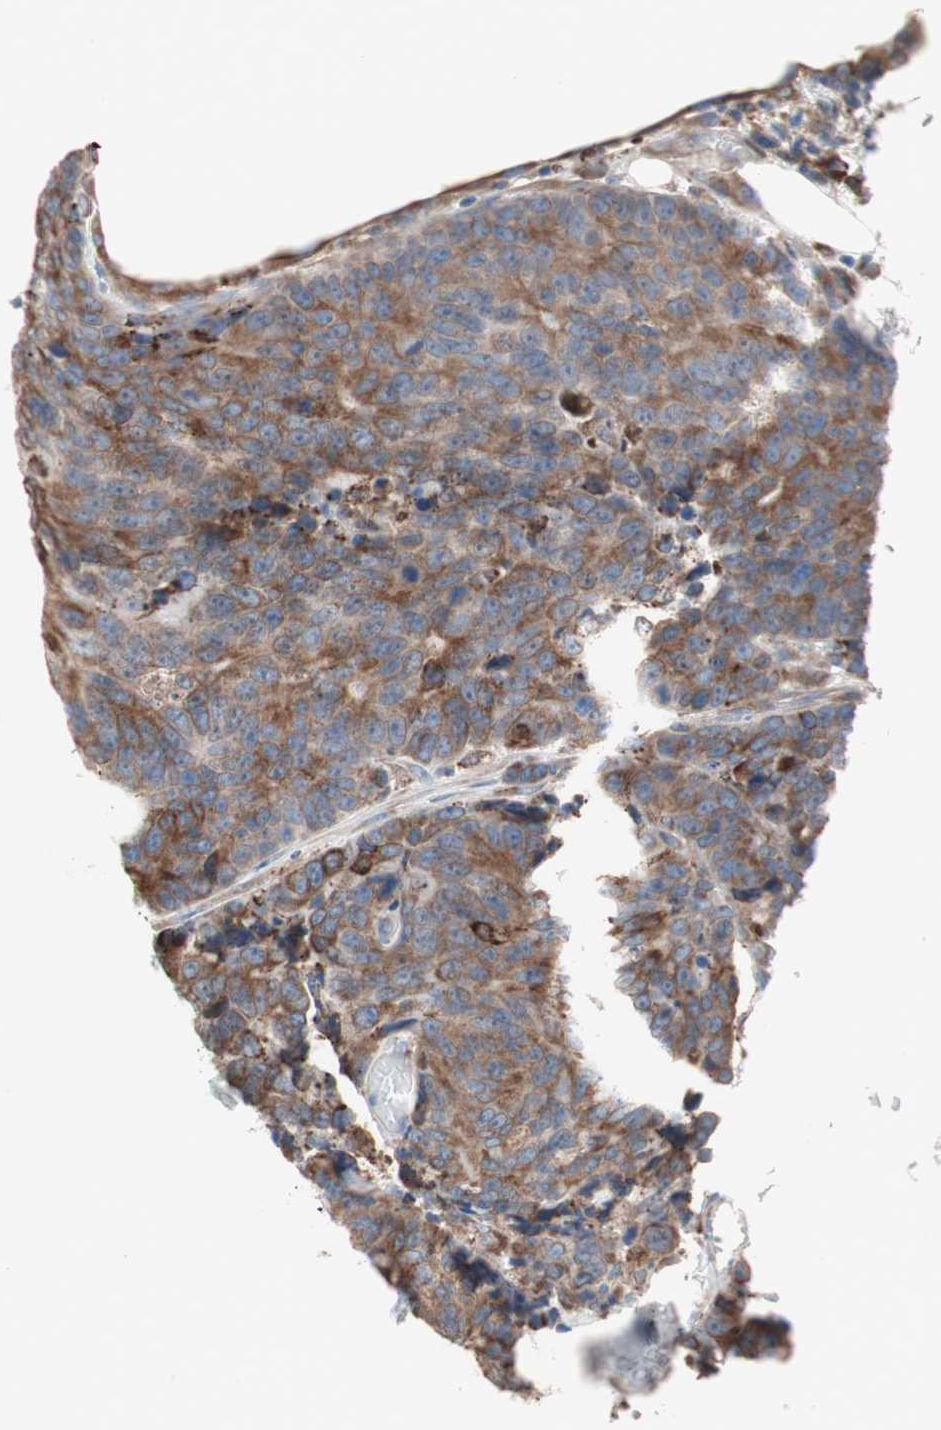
{"staining": {"intensity": "moderate", "quantity": "25%-75%", "location": "cytoplasmic/membranous"}, "tissue": "colorectal cancer", "cell_type": "Tumor cells", "image_type": "cancer", "snomed": [{"axis": "morphology", "description": "Adenocarcinoma, NOS"}, {"axis": "topography", "description": "Colon"}], "caption": "This is a micrograph of immunohistochemistry staining of colorectal adenocarcinoma, which shows moderate staining in the cytoplasmic/membranous of tumor cells.", "gene": "SLC27A4", "patient": {"sex": "female", "age": 86}}